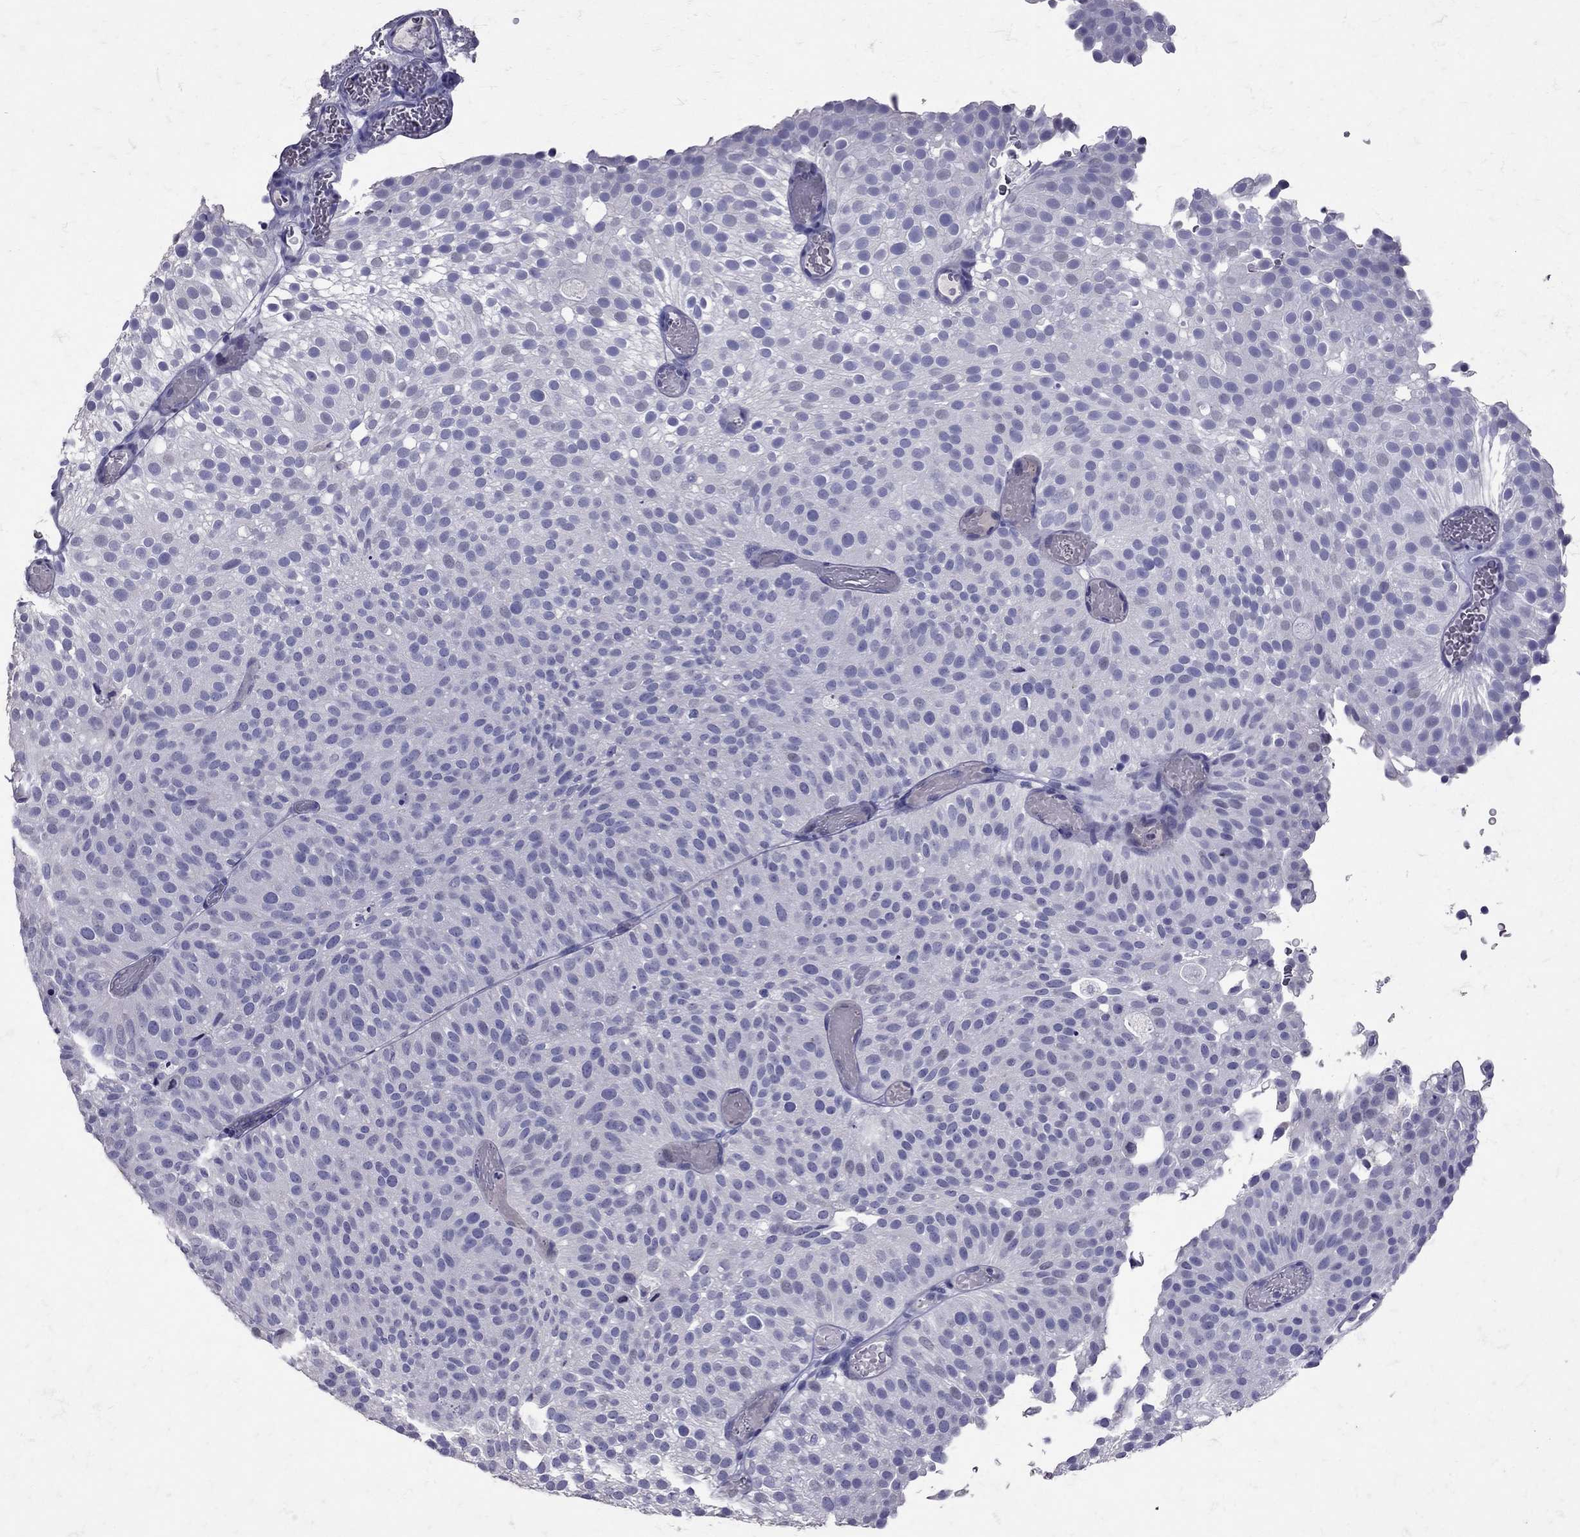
{"staining": {"intensity": "negative", "quantity": "none", "location": "none"}, "tissue": "urothelial cancer", "cell_type": "Tumor cells", "image_type": "cancer", "snomed": [{"axis": "morphology", "description": "Urothelial carcinoma, Low grade"}, {"axis": "topography", "description": "Urinary bladder"}], "caption": "This is an immunohistochemistry (IHC) micrograph of urothelial carcinoma (low-grade). There is no staining in tumor cells.", "gene": "SST", "patient": {"sex": "male", "age": 78}}